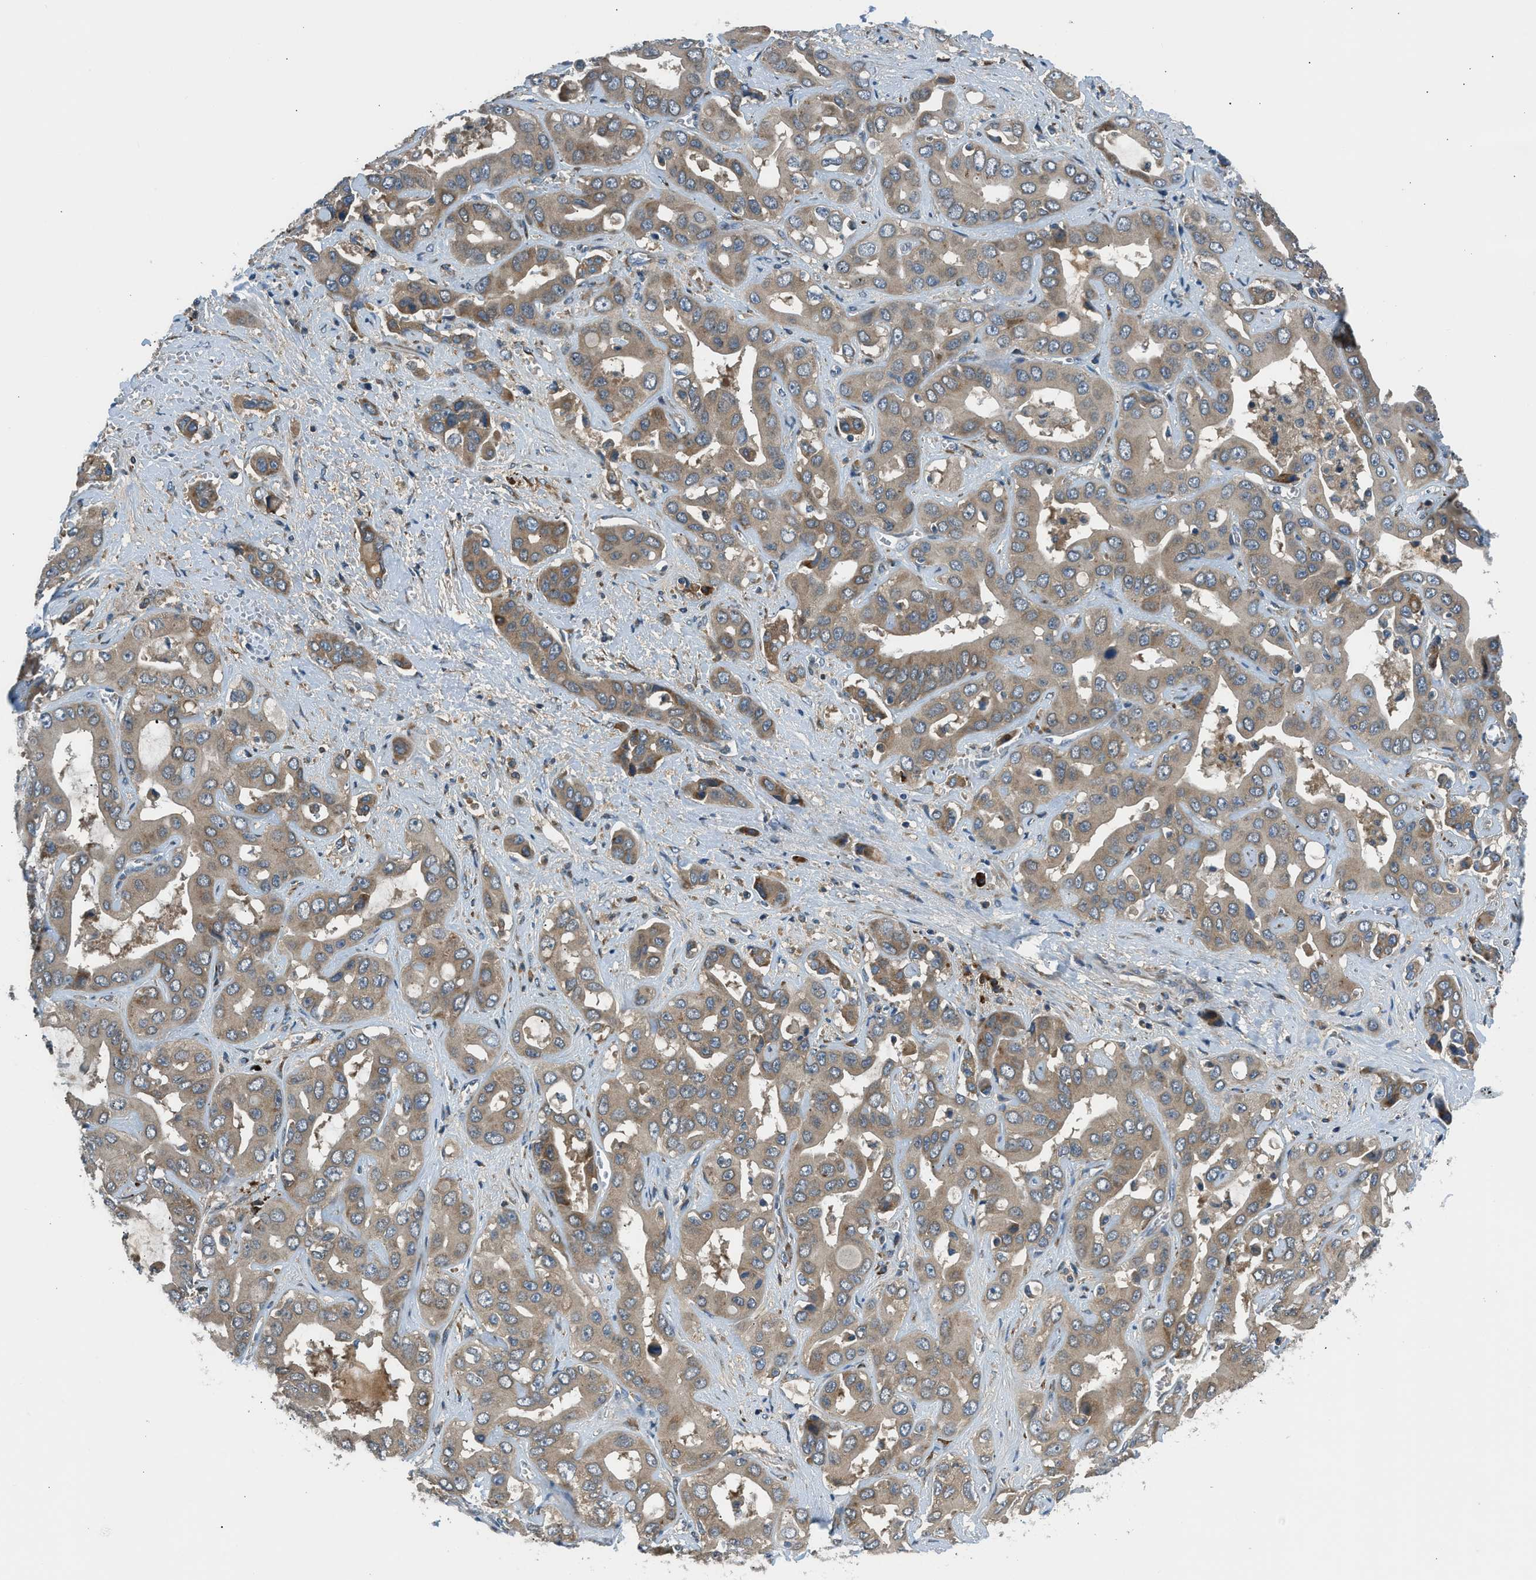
{"staining": {"intensity": "weak", "quantity": ">75%", "location": "cytoplasmic/membranous"}, "tissue": "liver cancer", "cell_type": "Tumor cells", "image_type": "cancer", "snomed": [{"axis": "morphology", "description": "Cholangiocarcinoma"}, {"axis": "topography", "description": "Liver"}], "caption": "Weak cytoplasmic/membranous protein staining is appreciated in about >75% of tumor cells in liver cholangiocarcinoma.", "gene": "EDARADD", "patient": {"sex": "female", "age": 52}}